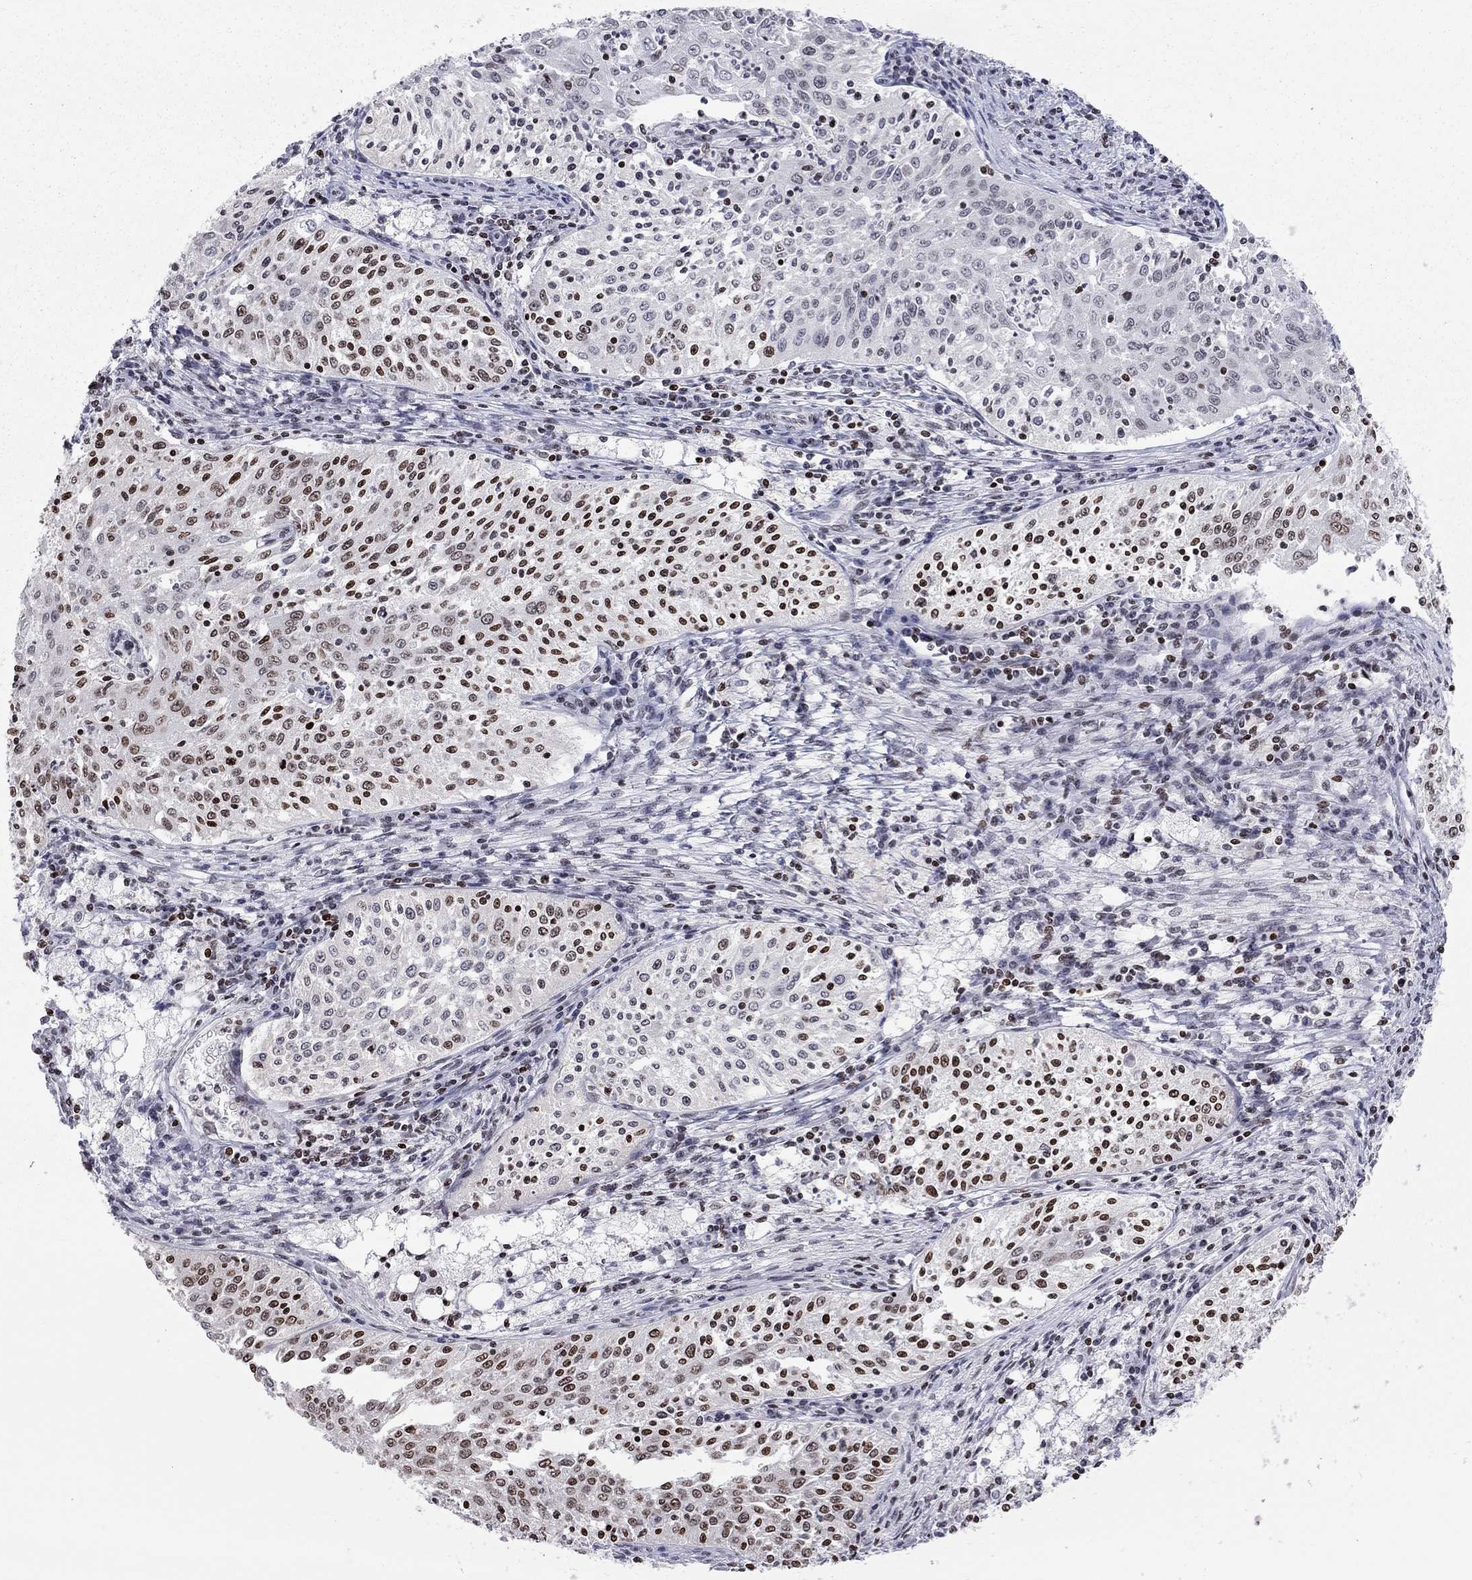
{"staining": {"intensity": "strong", "quantity": "<25%", "location": "nuclear"}, "tissue": "cervical cancer", "cell_type": "Tumor cells", "image_type": "cancer", "snomed": [{"axis": "morphology", "description": "Squamous cell carcinoma, NOS"}, {"axis": "topography", "description": "Cervix"}], "caption": "Strong nuclear protein positivity is appreciated in approximately <25% of tumor cells in cervical cancer (squamous cell carcinoma). (Stains: DAB in brown, nuclei in blue, Microscopy: brightfield microscopy at high magnification).", "gene": "H2AX", "patient": {"sex": "female", "age": 41}}